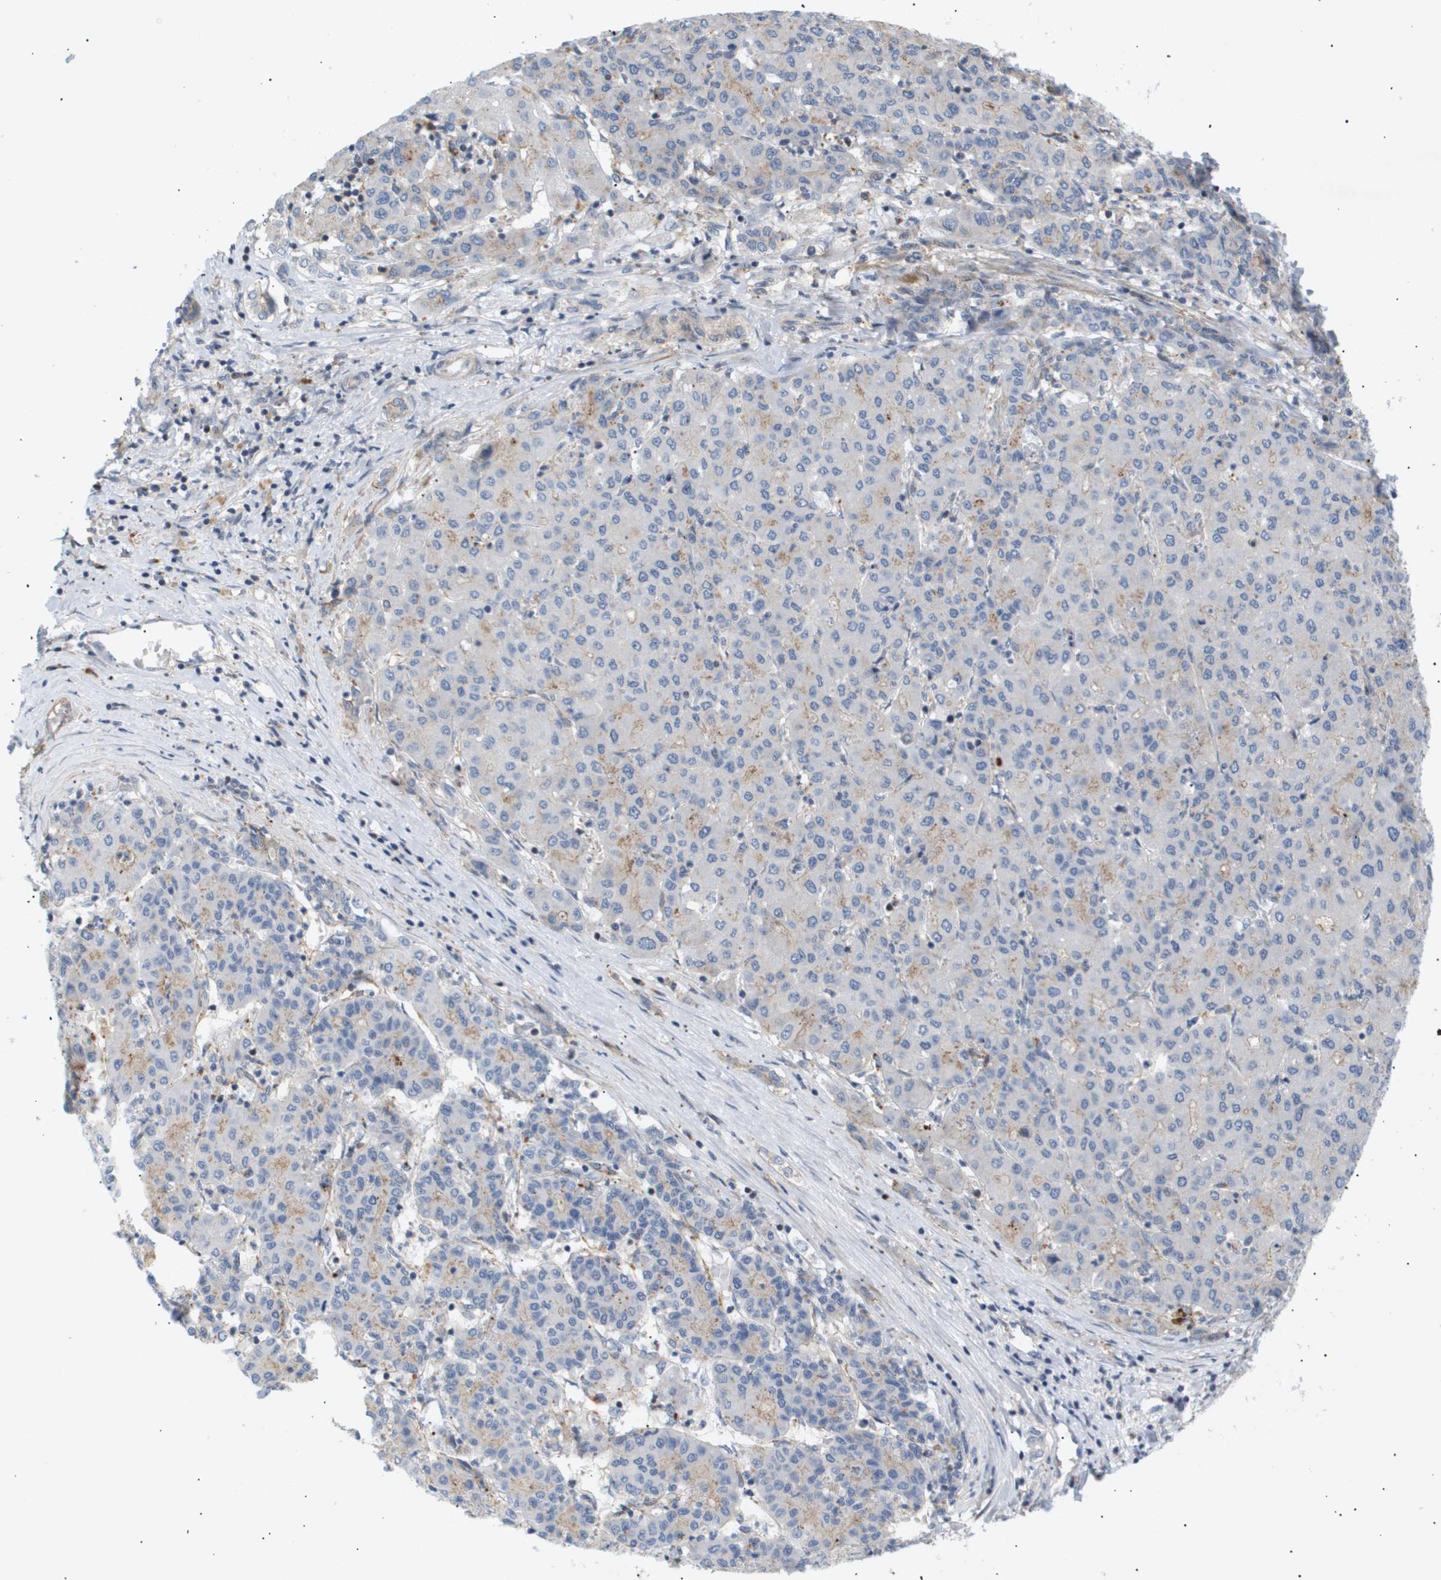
{"staining": {"intensity": "negative", "quantity": "none", "location": "none"}, "tissue": "liver cancer", "cell_type": "Tumor cells", "image_type": "cancer", "snomed": [{"axis": "morphology", "description": "Carcinoma, Hepatocellular, NOS"}, {"axis": "topography", "description": "Liver"}], "caption": "Immunohistochemistry micrograph of human liver hepatocellular carcinoma stained for a protein (brown), which reveals no staining in tumor cells.", "gene": "CORO2B", "patient": {"sex": "male", "age": 65}}